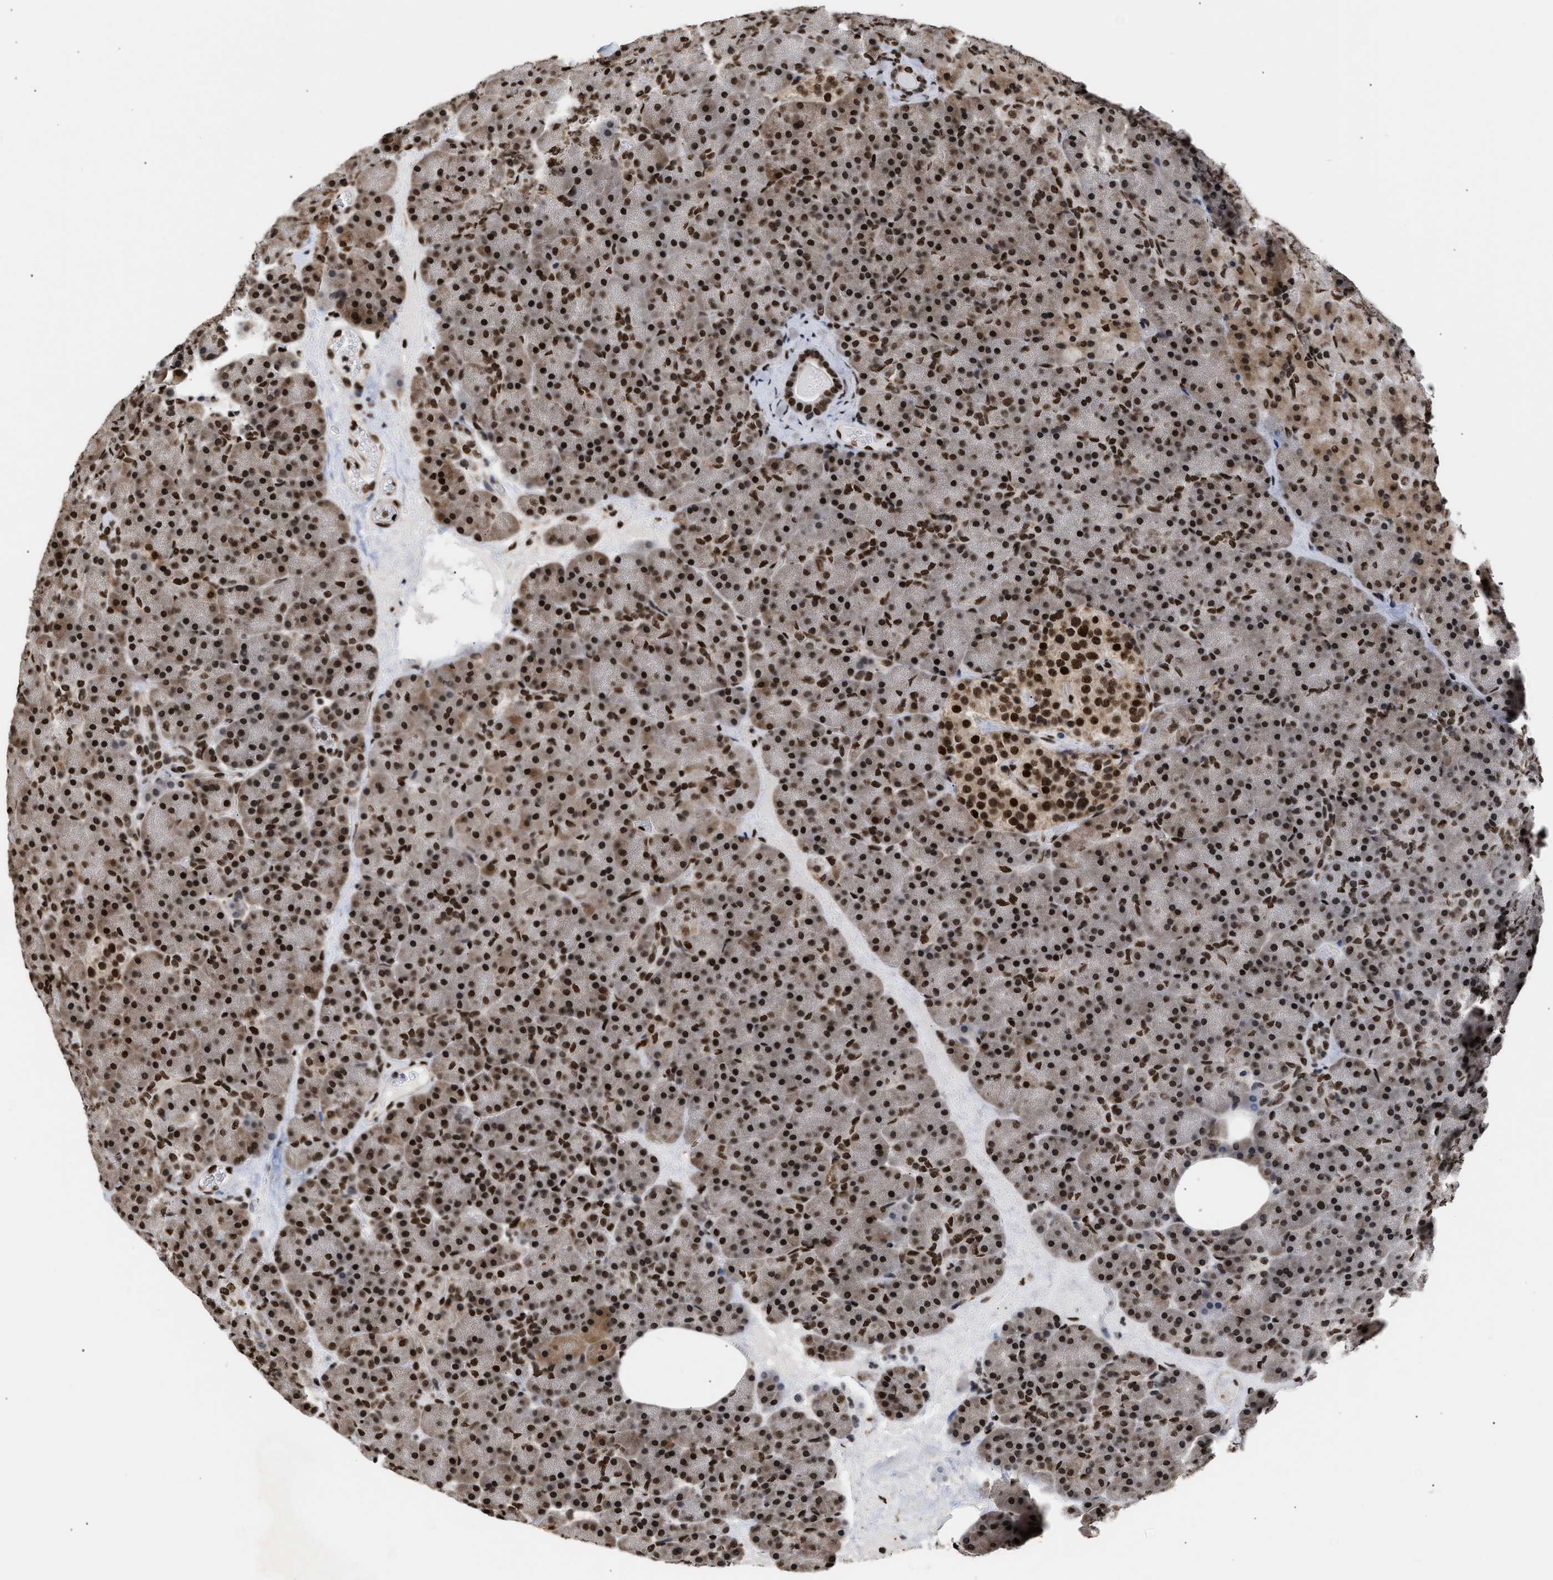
{"staining": {"intensity": "strong", "quantity": ">75%", "location": "cytoplasmic/membranous,nuclear"}, "tissue": "pancreas", "cell_type": "Exocrine glandular cells", "image_type": "normal", "snomed": [{"axis": "morphology", "description": "Normal tissue, NOS"}, {"axis": "morphology", "description": "Carcinoid, malignant, NOS"}, {"axis": "topography", "description": "Pancreas"}], "caption": "The immunohistochemical stain shows strong cytoplasmic/membranous,nuclear positivity in exocrine glandular cells of normal pancreas.", "gene": "PSIP1", "patient": {"sex": "female", "age": 35}}